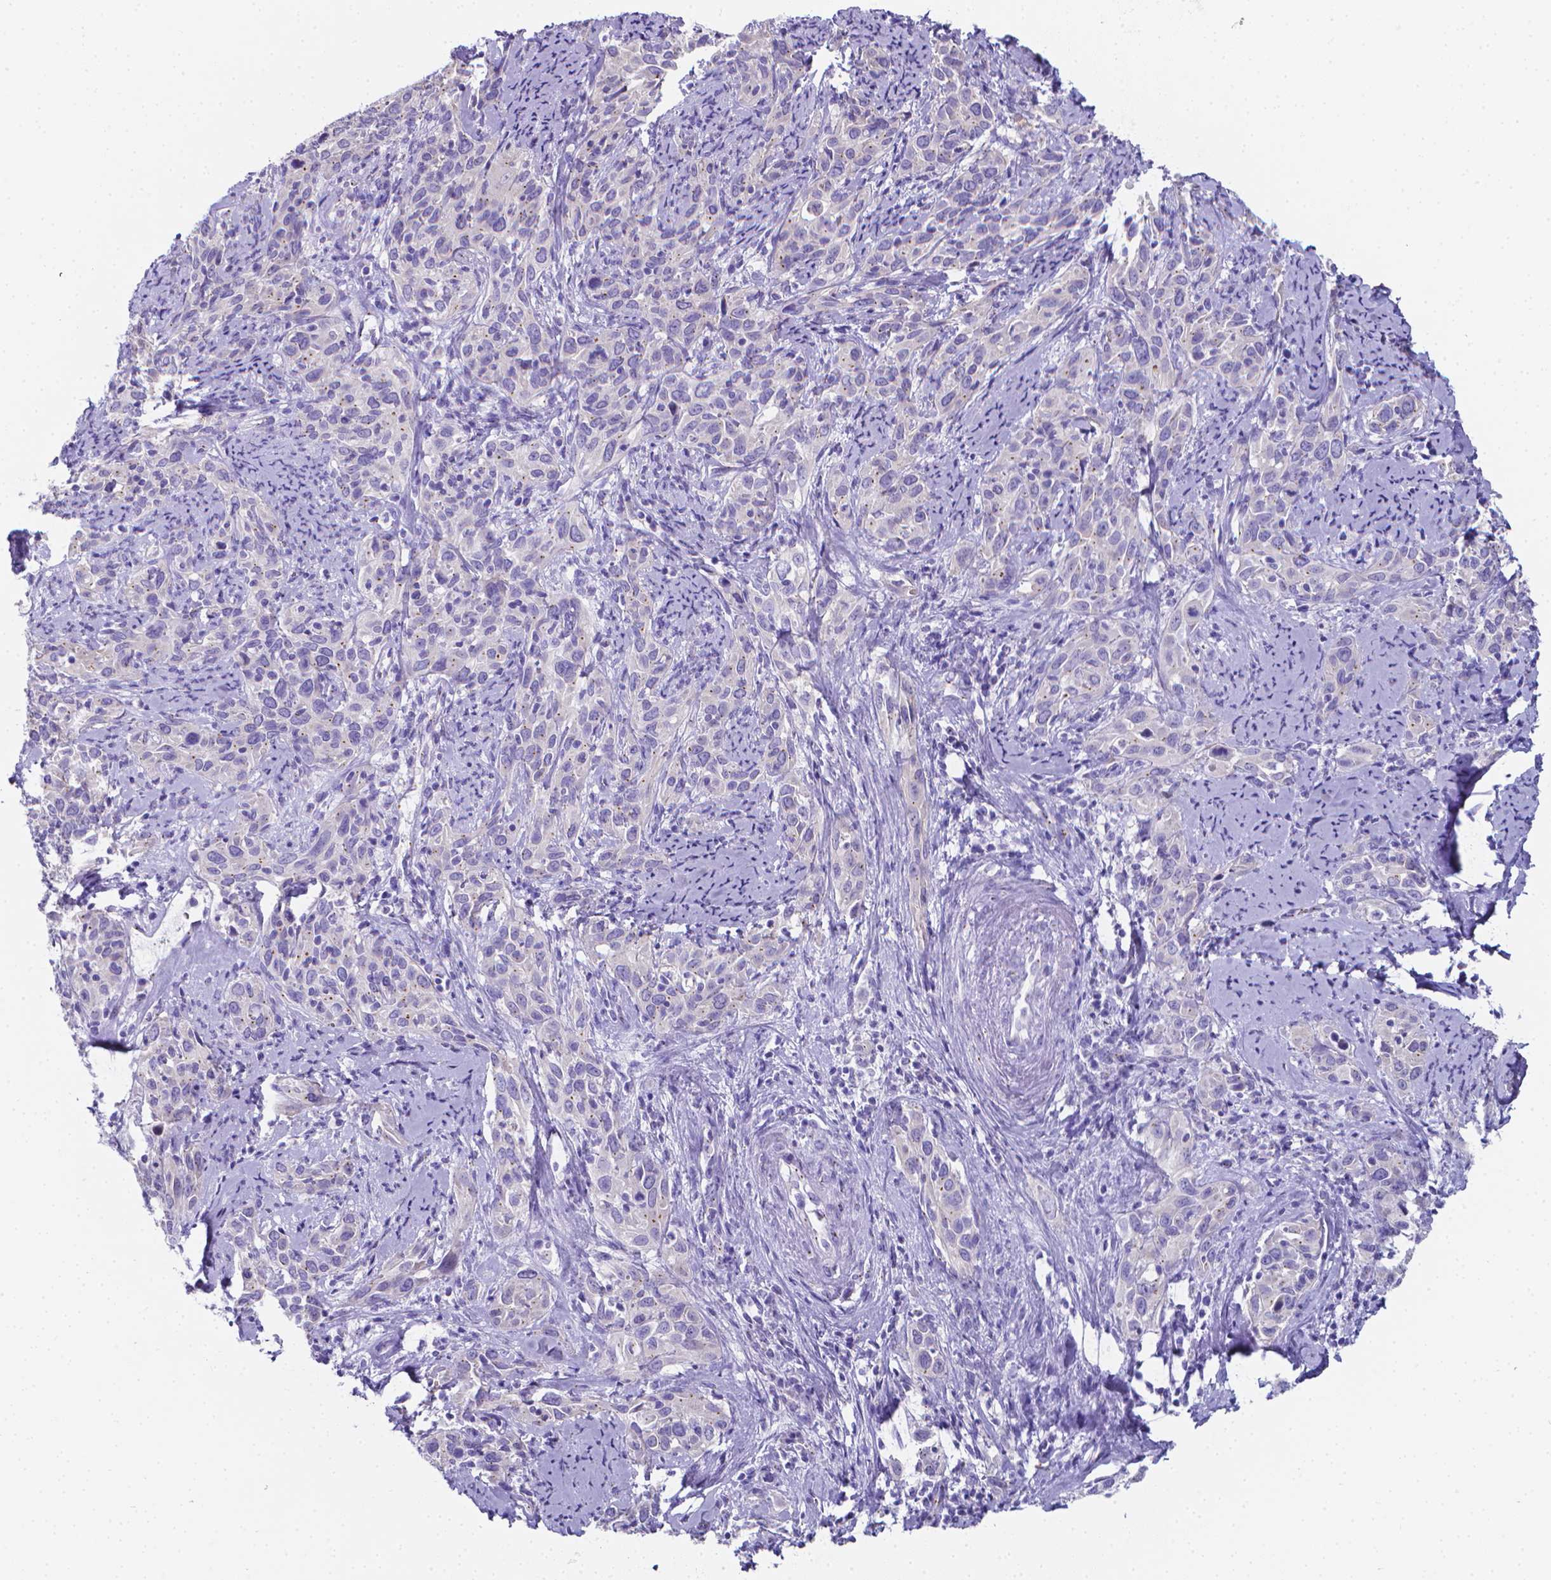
{"staining": {"intensity": "negative", "quantity": "none", "location": "none"}, "tissue": "cervical cancer", "cell_type": "Tumor cells", "image_type": "cancer", "snomed": [{"axis": "morphology", "description": "Squamous cell carcinoma, NOS"}, {"axis": "topography", "description": "Cervix"}], "caption": "A histopathology image of human squamous cell carcinoma (cervical) is negative for staining in tumor cells. Nuclei are stained in blue.", "gene": "LRRC73", "patient": {"sex": "female", "age": 51}}